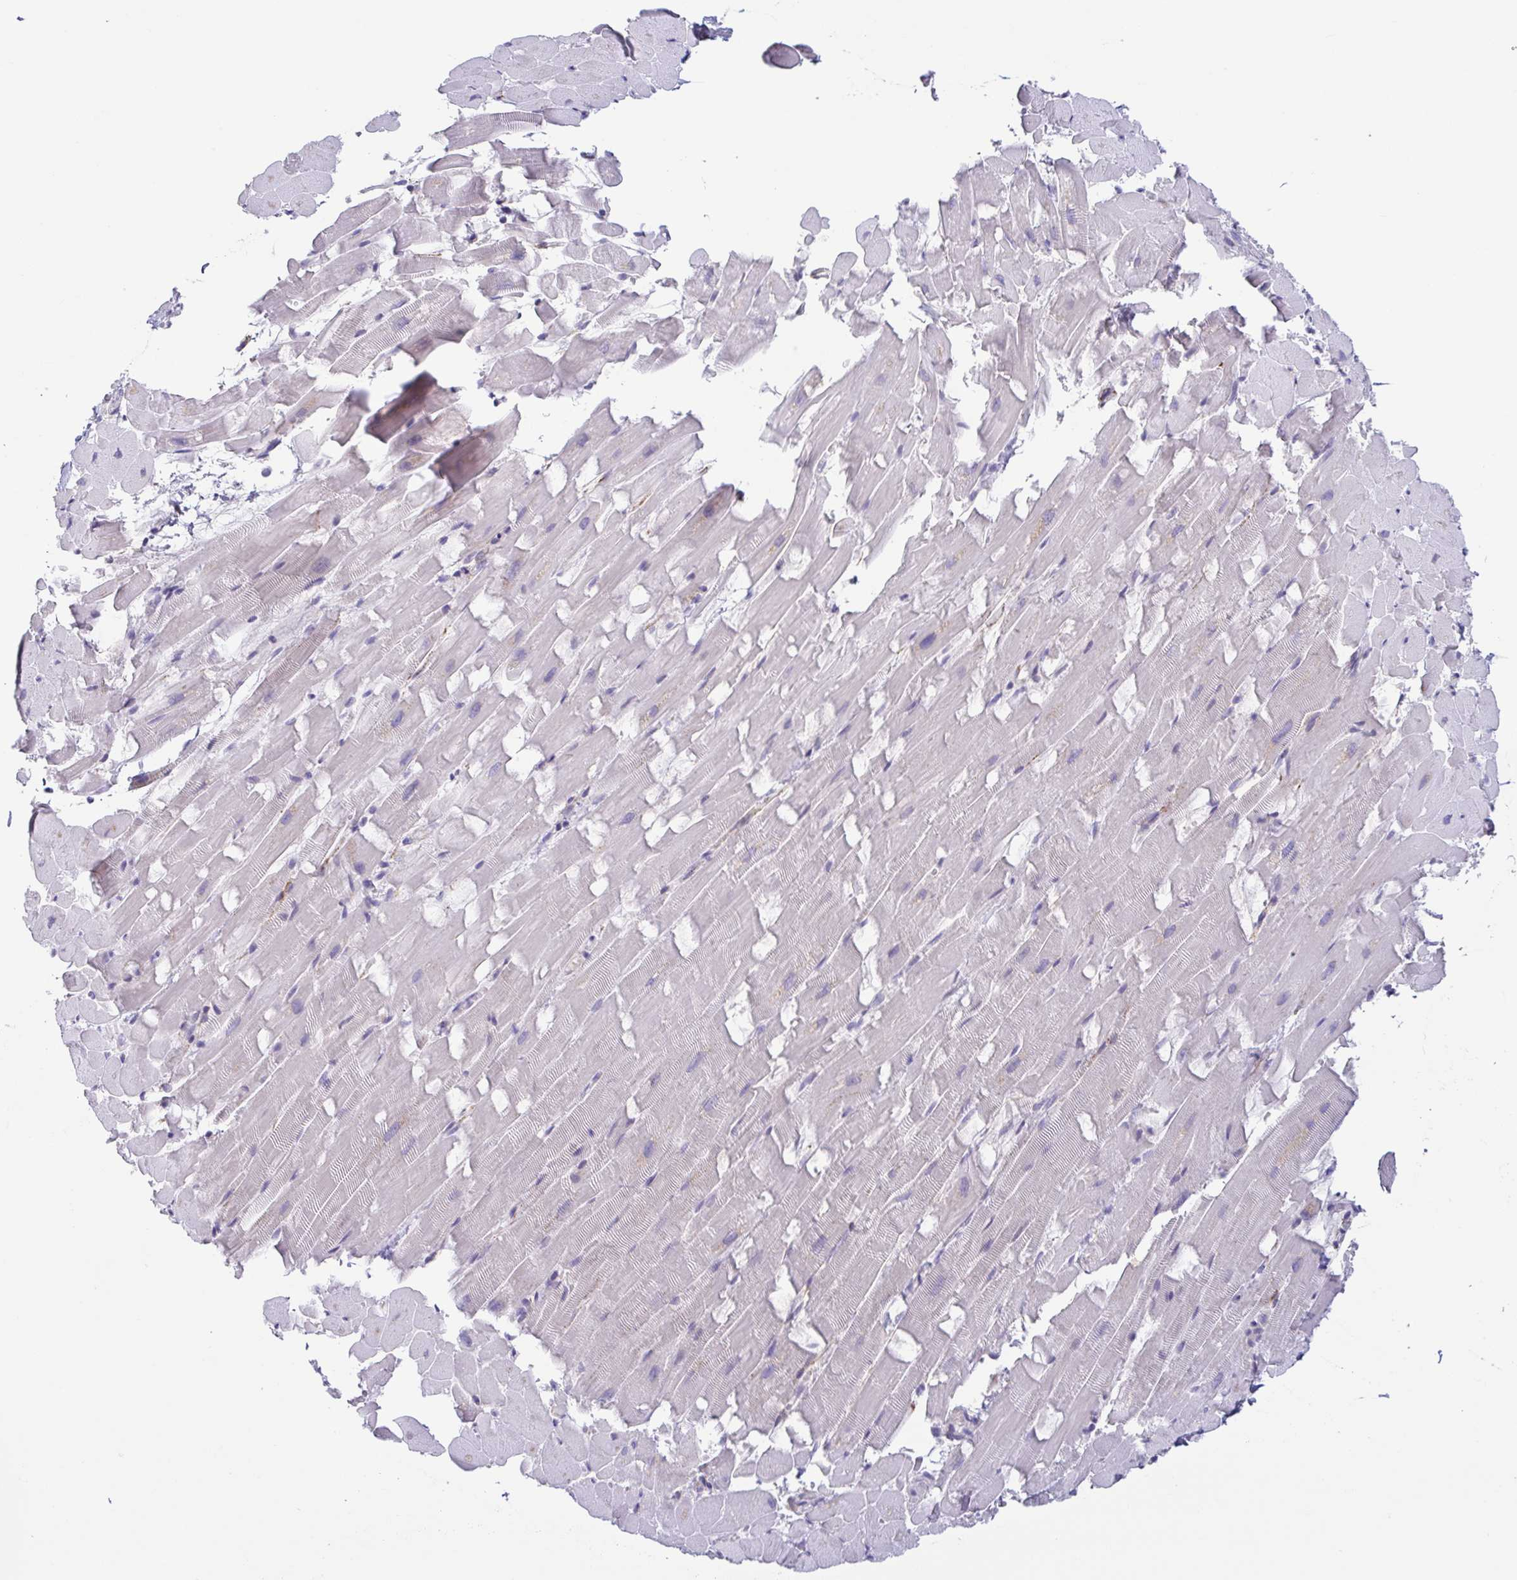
{"staining": {"intensity": "negative", "quantity": "none", "location": "none"}, "tissue": "heart muscle", "cell_type": "Cardiomyocytes", "image_type": "normal", "snomed": [{"axis": "morphology", "description": "Normal tissue, NOS"}, {"axis": "topography", "description": "Heart"}], "caption": "A high-resolution photomicrograph shows immunohistochemistry (IHC) staining of normal heart muscle, which shows no significant expression in cardiomyocytes.", "gene": "ATP6V1G2", "patient": {"sex": "male", "age": 37}}